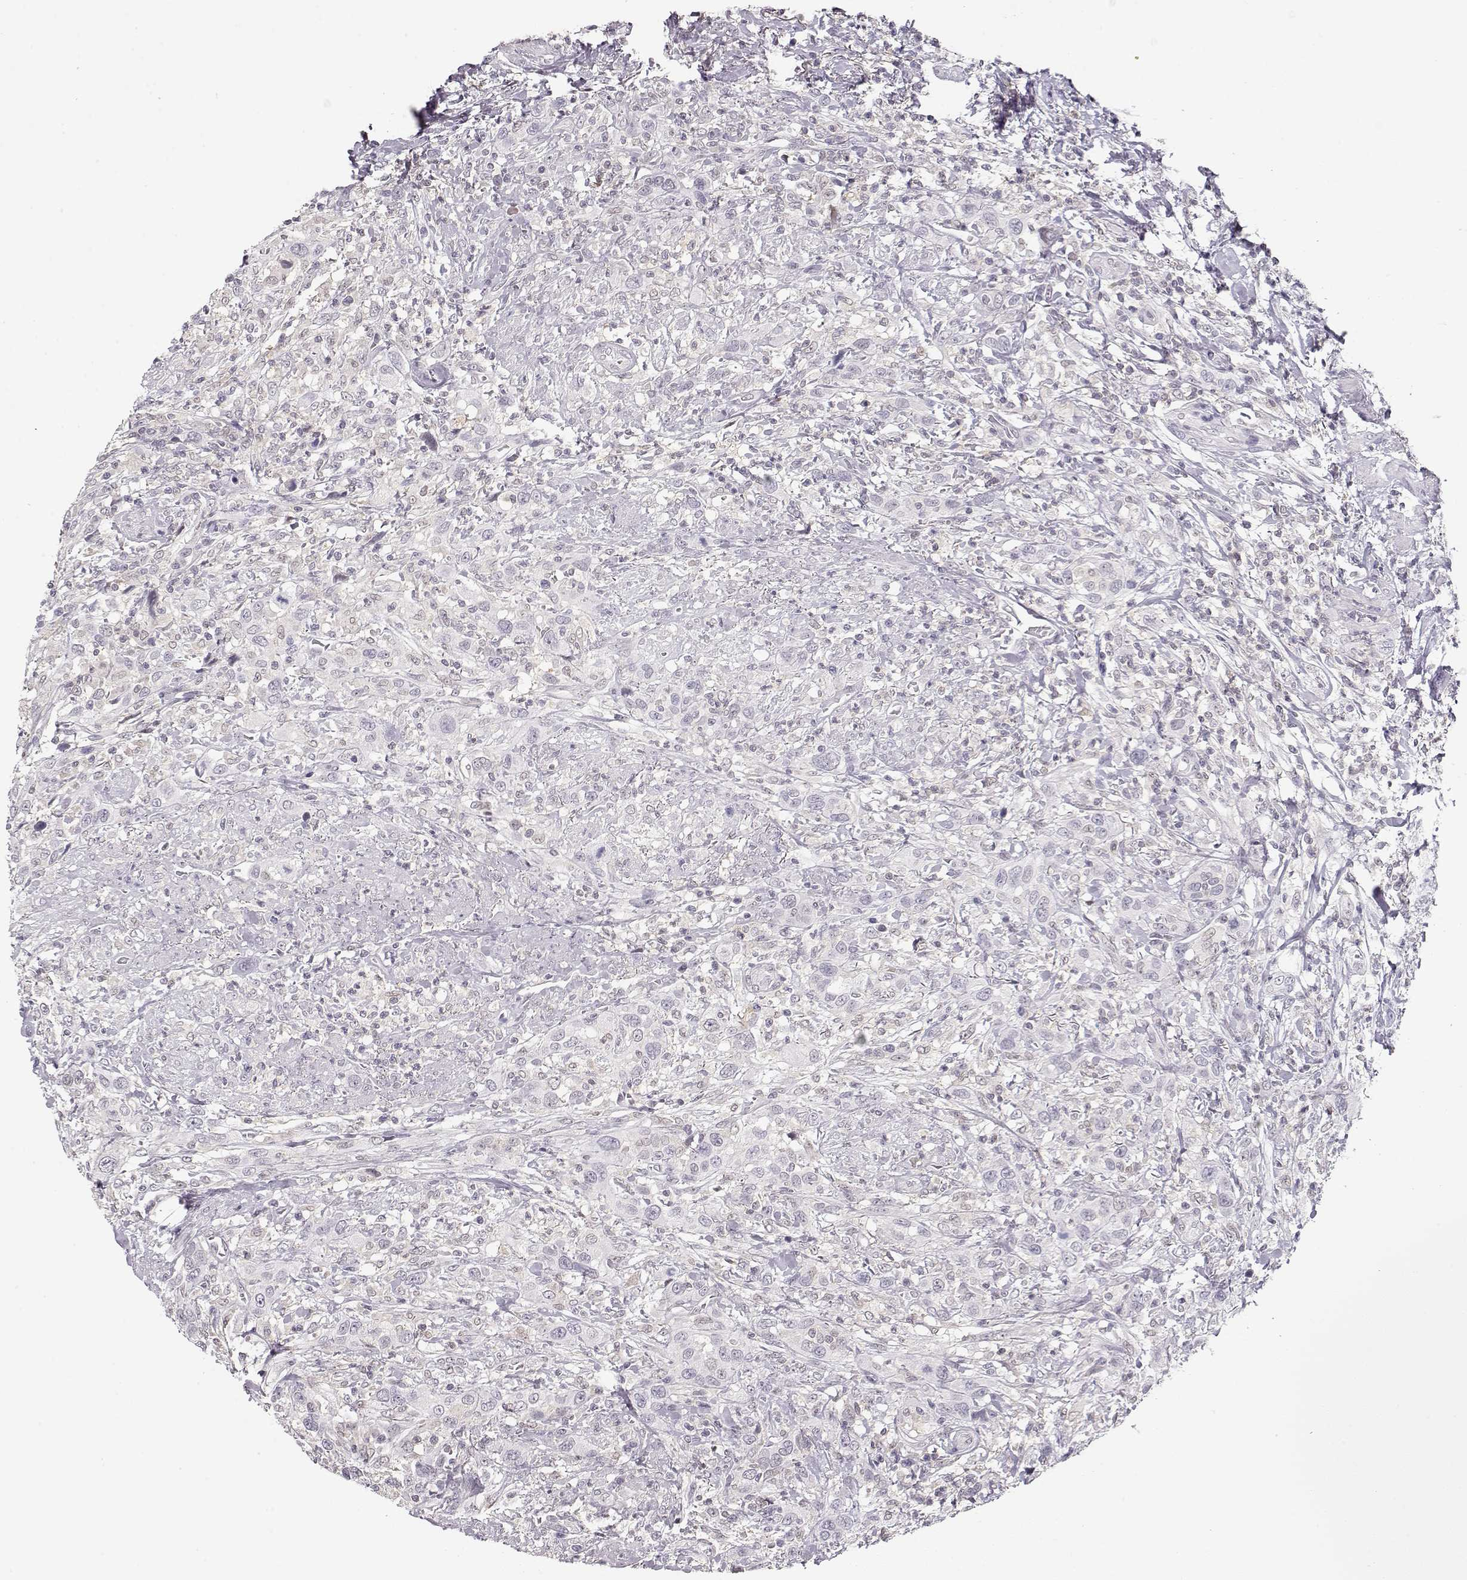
{"staining": {"intensity": "negative", "quantity": "none", "location": "none"}, "tissue": "urothelial cancer", "cell_type": "Tumor cells", "image_type": "cancer", "snomed": [{"axis": "morphology", "description": "Urothelial carcinoma, NOS"}, {"axis": "morphology", "description": "Urothelial carcinoma, High grade"}, {"axis": "topography", "description": "Urinary bladder"}], "caption": "Photomicrograph shows no protein staining in tumor cells of transitional cell carcinoma tissue. (Immunohistochemistry (ihc), brightfield microscopy, high magnification).", "gene": "TEPP", "patient": {"sex": "female", "age": 64}}